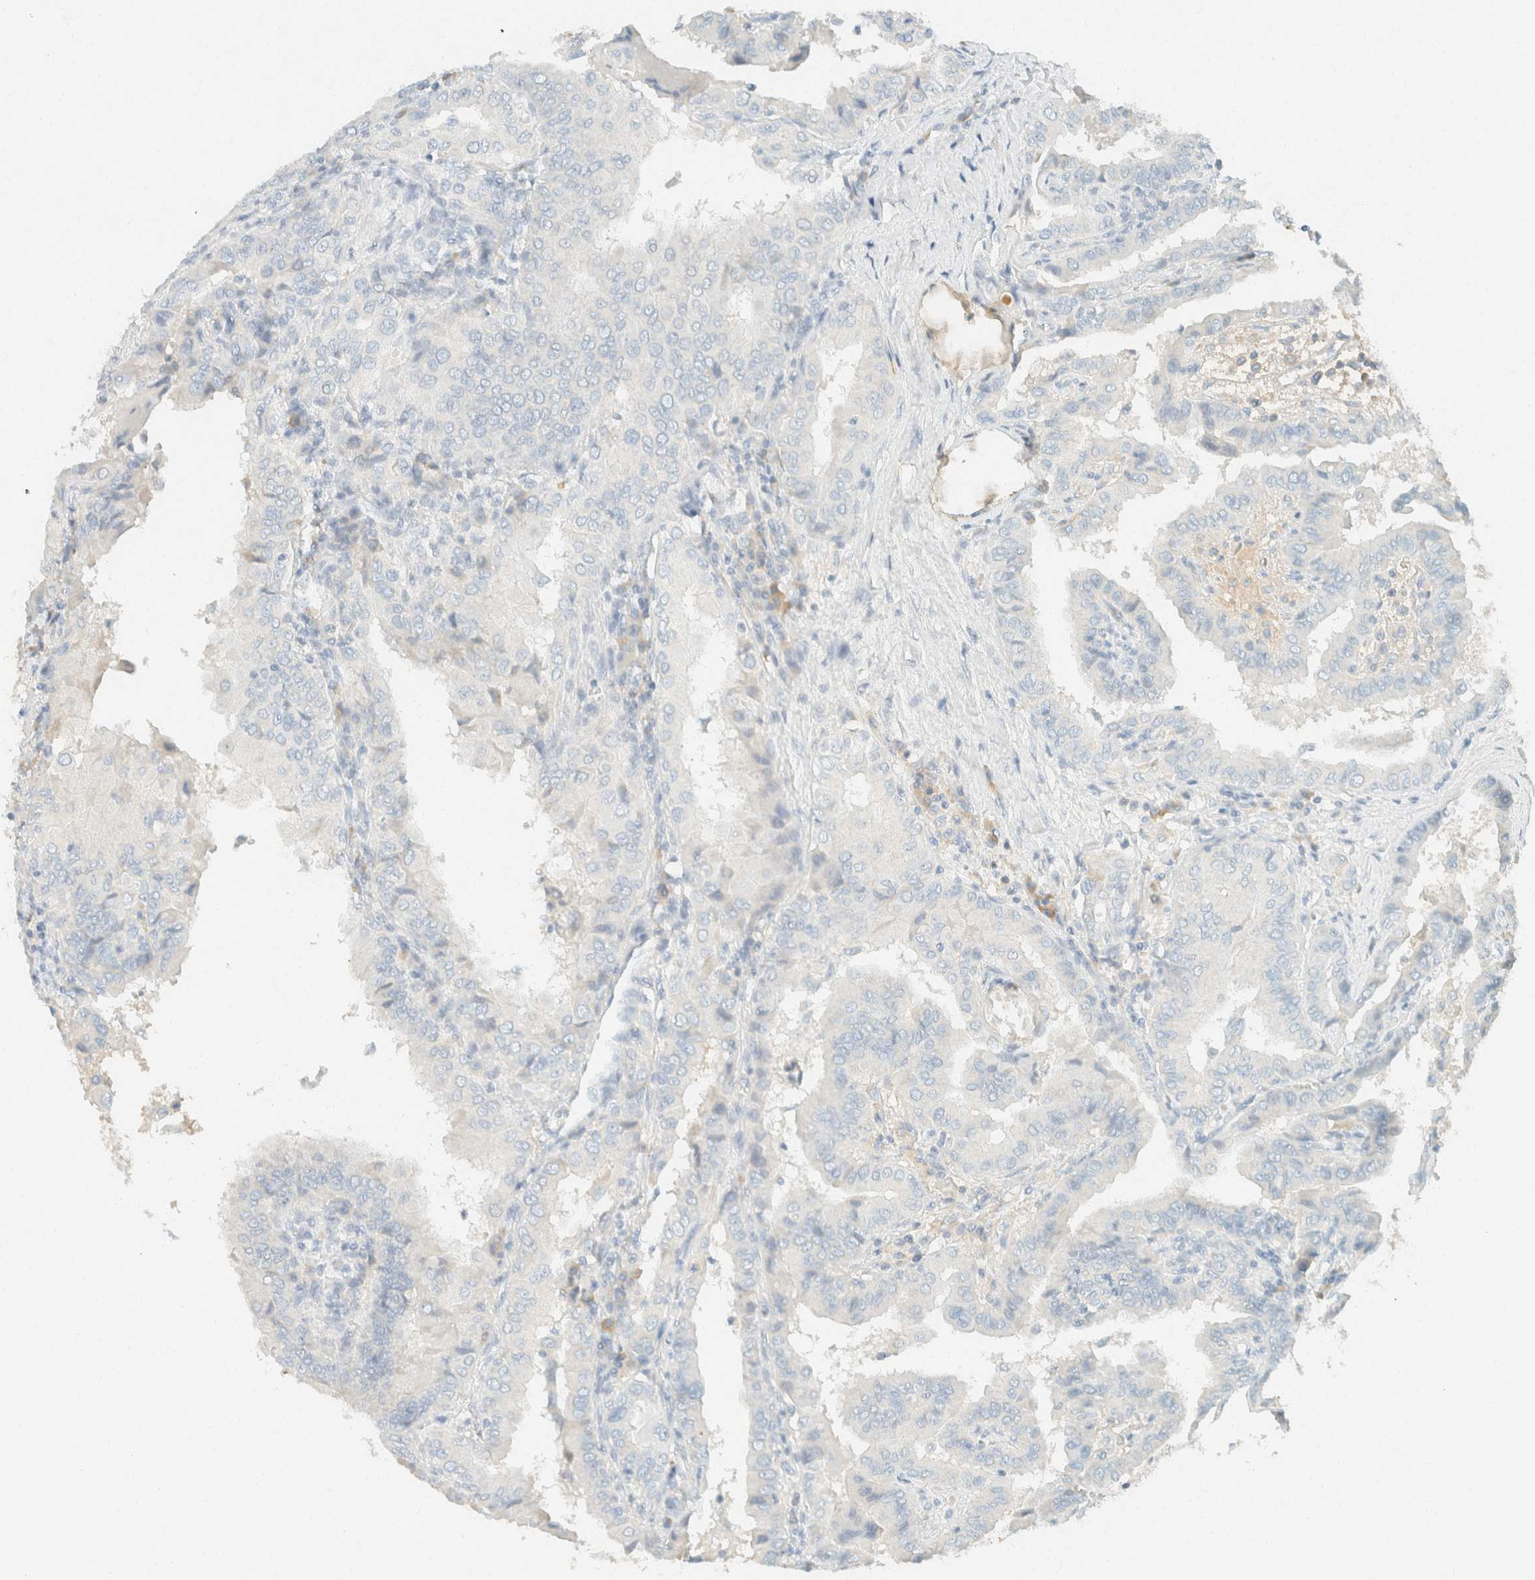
{"staining": {"intensity": "negative", "quantity": "none", "location": "none"}, "tissue": "thyroid cancer", "cell_type": "Tumor cells", "image_type": "cancer", "snomed": [{"axis": "morphology", "description": "Papillary adenocarcinoma, NOS"}, {"axis": "topography", "description": "Thyroid gland"}], "caption": "DAB immunohistochemical staining of thyroid cancer (papillary adenocarcinoma) exhibits no significant positivity in tumor cells.", "gene": "GPA33", "patient": {"sex": "male", "age": 33}}